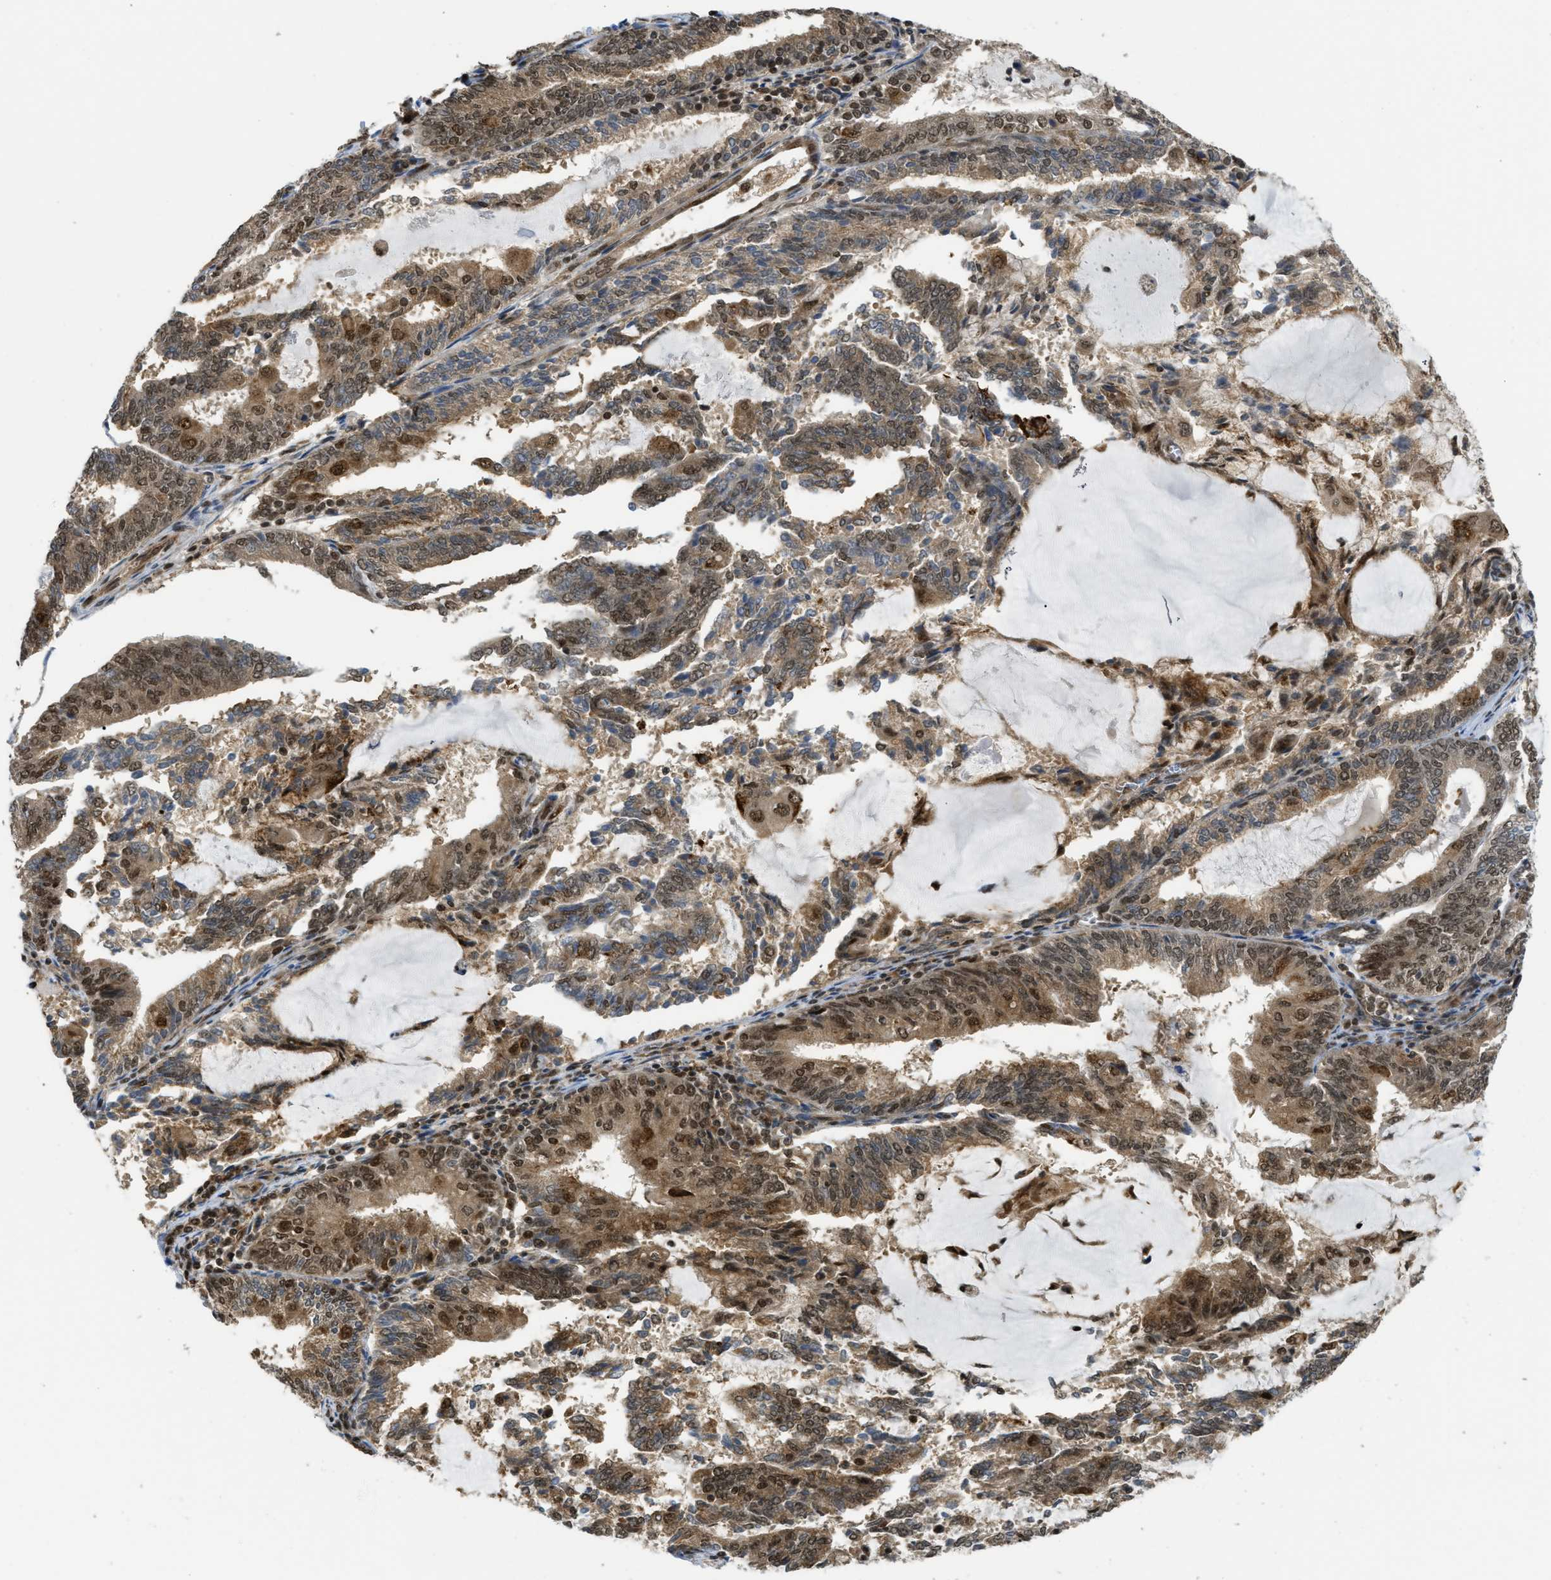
{"staining": {"intensity": "moderate", "quantity": ">75%", "location": "cytoplasmic/membranous,nuclear"}, "tissue": "endometrial cancer", "cell_type": "Tumor cells", "image_type": "cancer", "snomed": [{"axis": "morphology", "description": "Adenocarcinoma, NOS"}, {"axis": "topography", "description": "Endometrium"}], "caption": "Endometrial cancer tissue reveals moderate cytoplasmic/membranous and nuclear expression in approximately >75% of tumor cells, visualized by immunohistochemistry. (DAB (3,3'-diaminobenzidine) IHC, brown staining for protein, blue staining for nuclei).", "gene": "TACC1", "patient": {"sex": "female", "age": 81}}